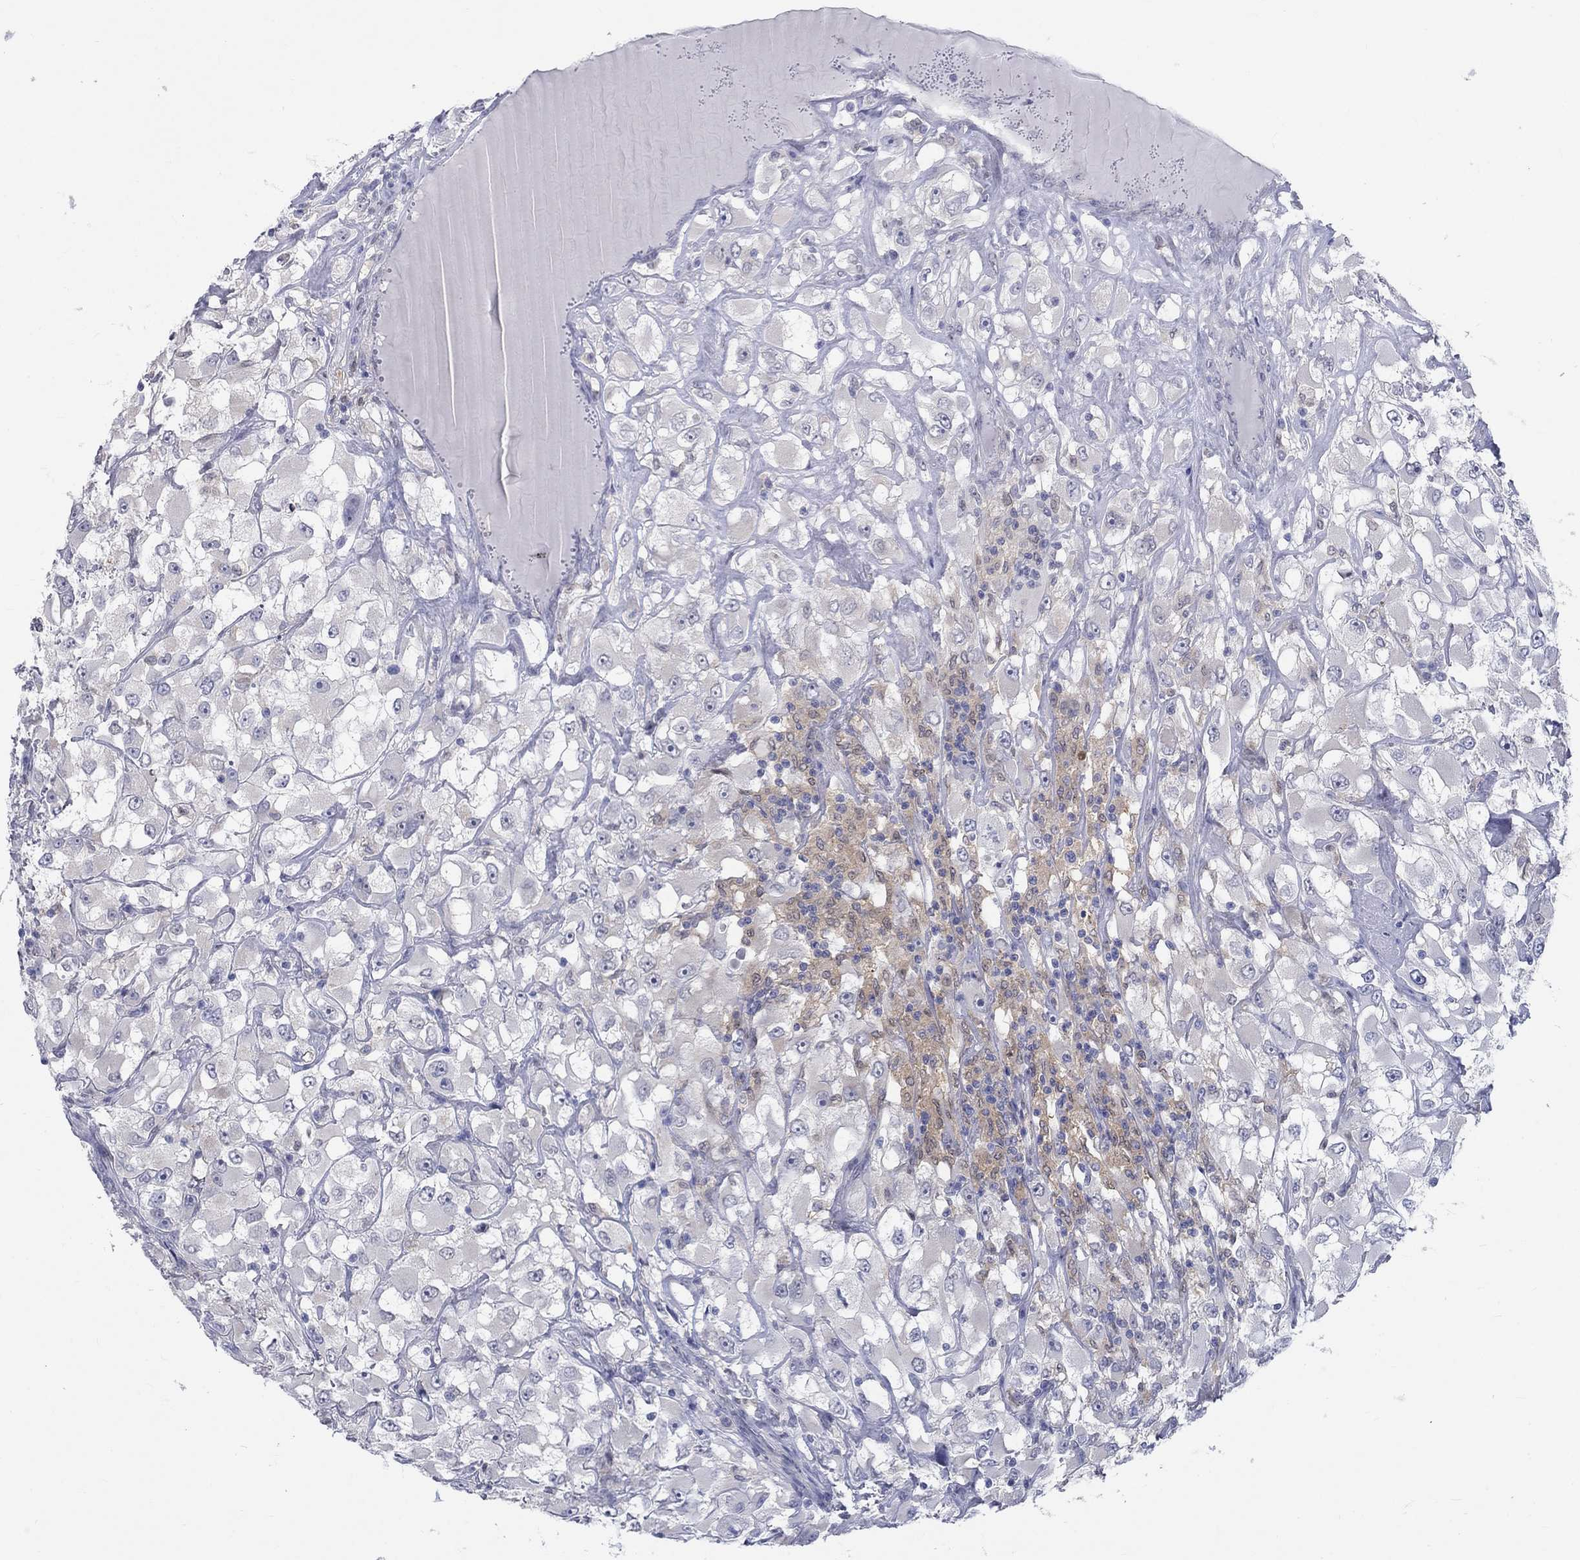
{"staining": {"intensity": "negative", "quantity": "none", "location": "none"}, "tissue": "renal cancer", "cell_type": "Tumor cells", "image_type": "cancer", "snomed": [{"axis": "morphology", "description": "Adenocarcinoma, NOS"}, {"axis": "topography", "description": "Kidney"}], "caption": "Histopathology image shows no significant protein expression in tumor cells of renal adenocarcinoma.", "gene": "EGFLAM", "patient": {"sex": "female", "age": 52}}